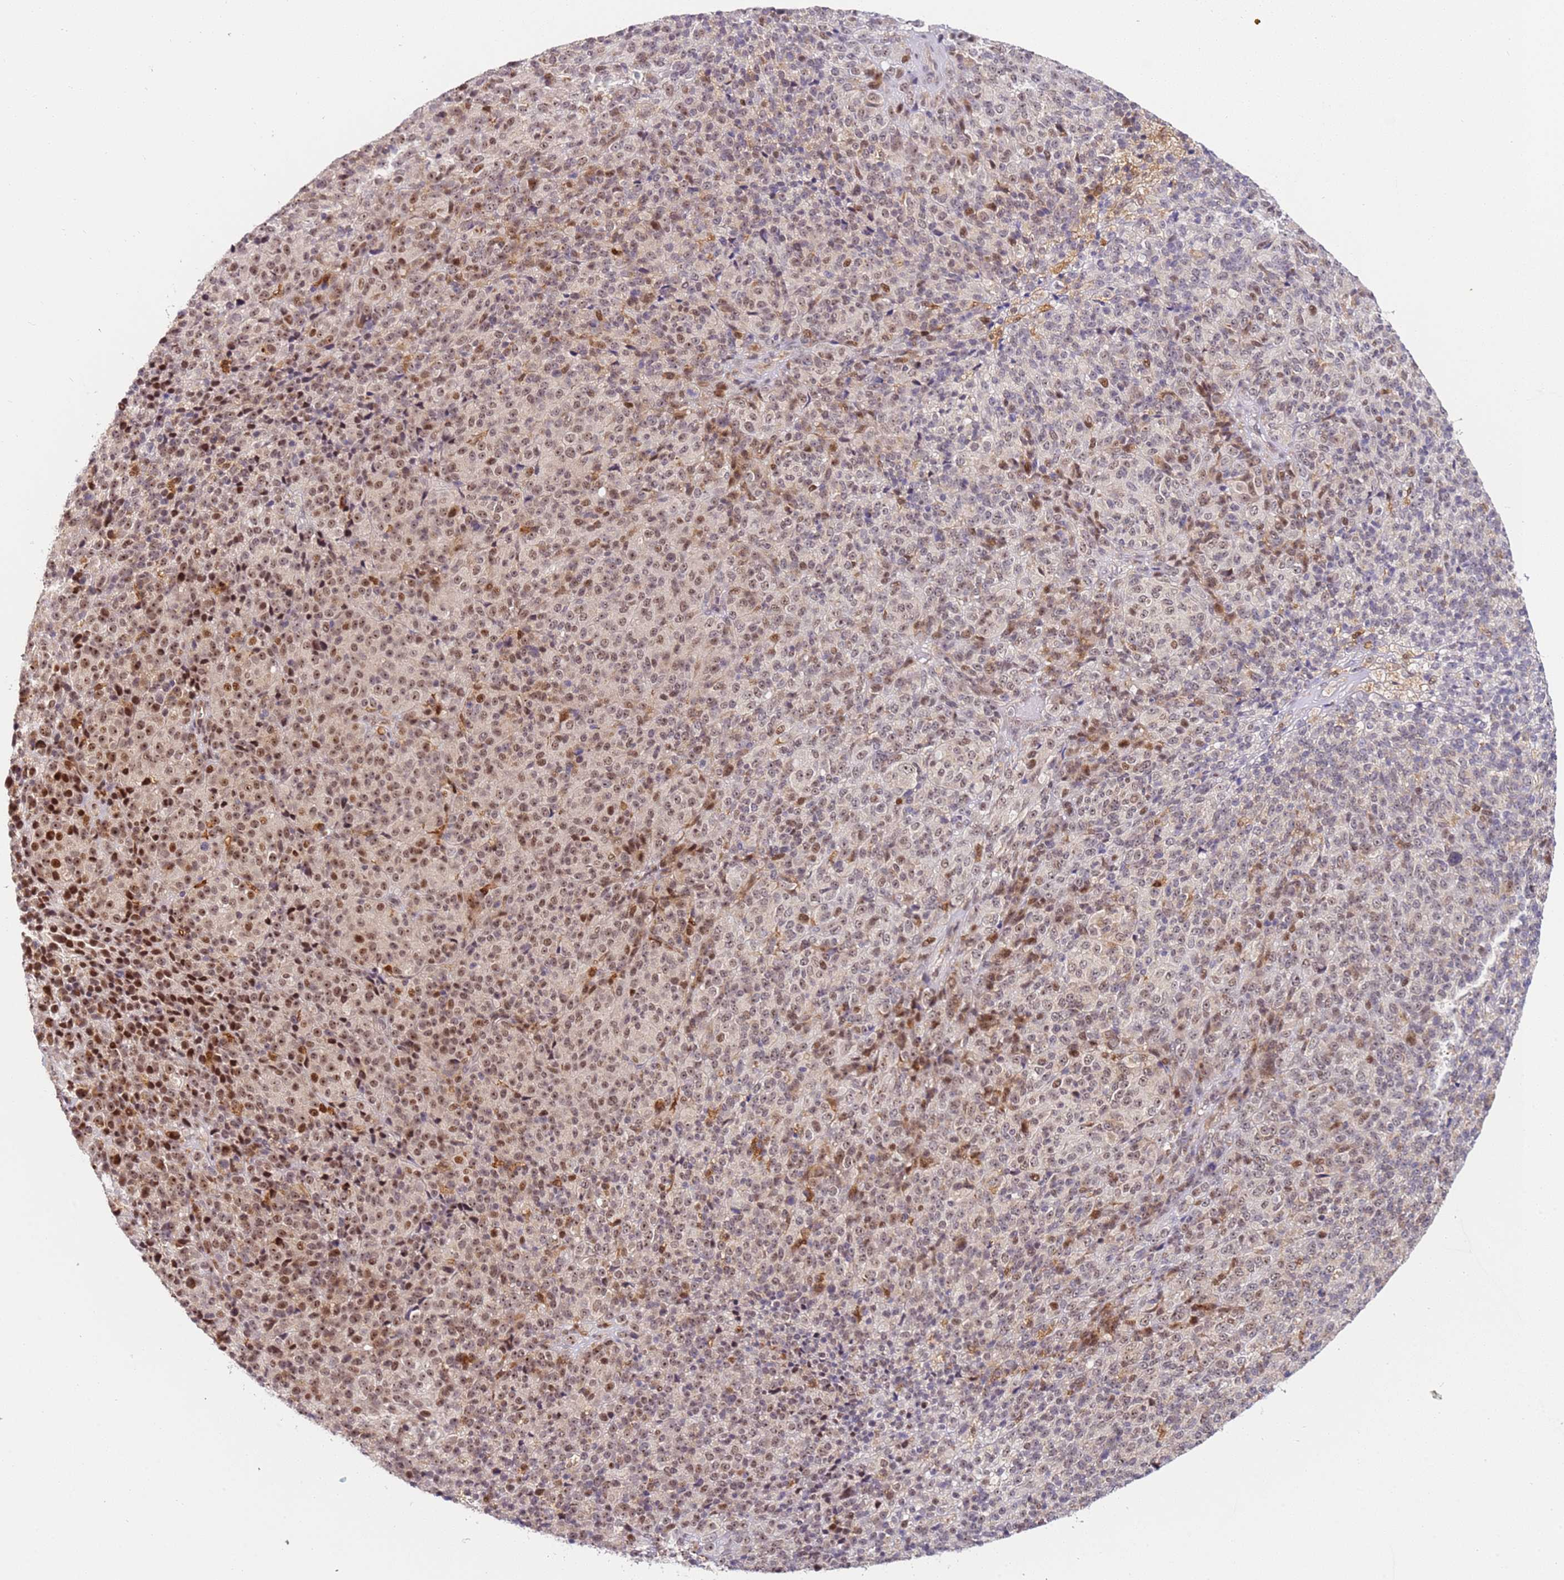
{"staining": {"intensity": "moderate", "quantity": "25%-75%", "location": "nuclear"}, "tissue": "melanoma", "cell_type": "Tumor cells", "image_type": "cancer", "snomed": [{"axis": "morphology", "description": "Malignant melanoma, Metastatic site"}, {"axis": "topography", "description": "Brain"}], "caption": "Melanoma stained with DAB (3,3'-diaminobenzidine) immunohistochemistry exhibits medium levels of moderate nuclear positivity in approximately 25%-75% of tumor cells.", "gene": "LGALSL", "patient": {"sex": "female", "age": 56}}